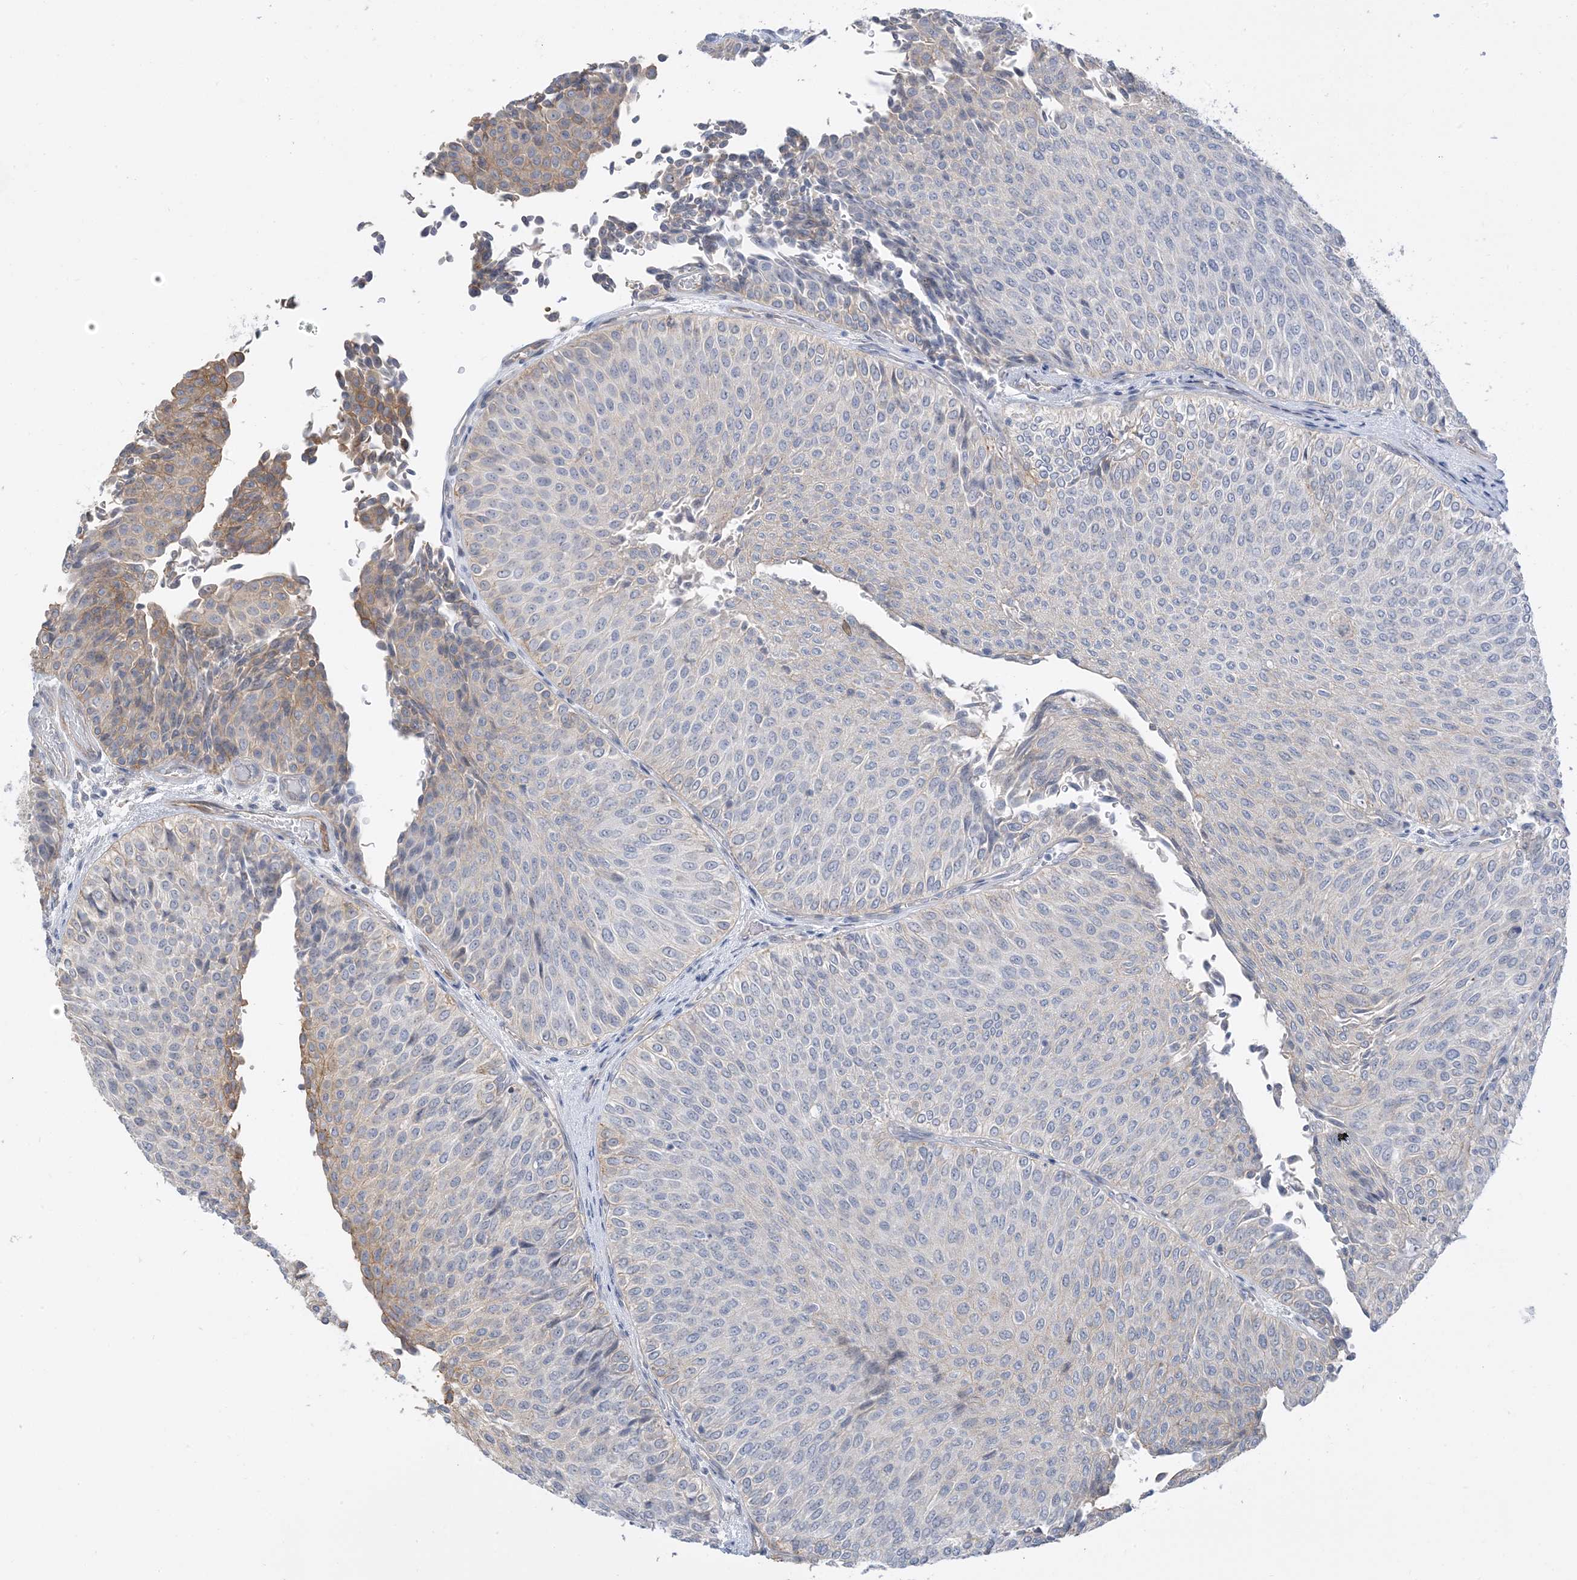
{"staining": {"intensity": "weak", "quantity": "<25%", "location": "cytoplasmic/membranous"}, "tissue": "urothelial cancer", "cell_type": "Tumor cells", "image_type": "cancer", "snomed": [{"axis": "morphology", "description": "Urothelial carcinoma, Low grade"}, {"axis": "topography", "description": "Urinary bladder"}], "caption": "Micrograph shows no protein expression in tumor cells of low-grade urothelial carcinoma tissue. (DAB (3,3'-diaminobenzidine) immunohistochemistry, high magnification).", "gene": "IL36B", "patient": {"sex": "male", "age": 78}}